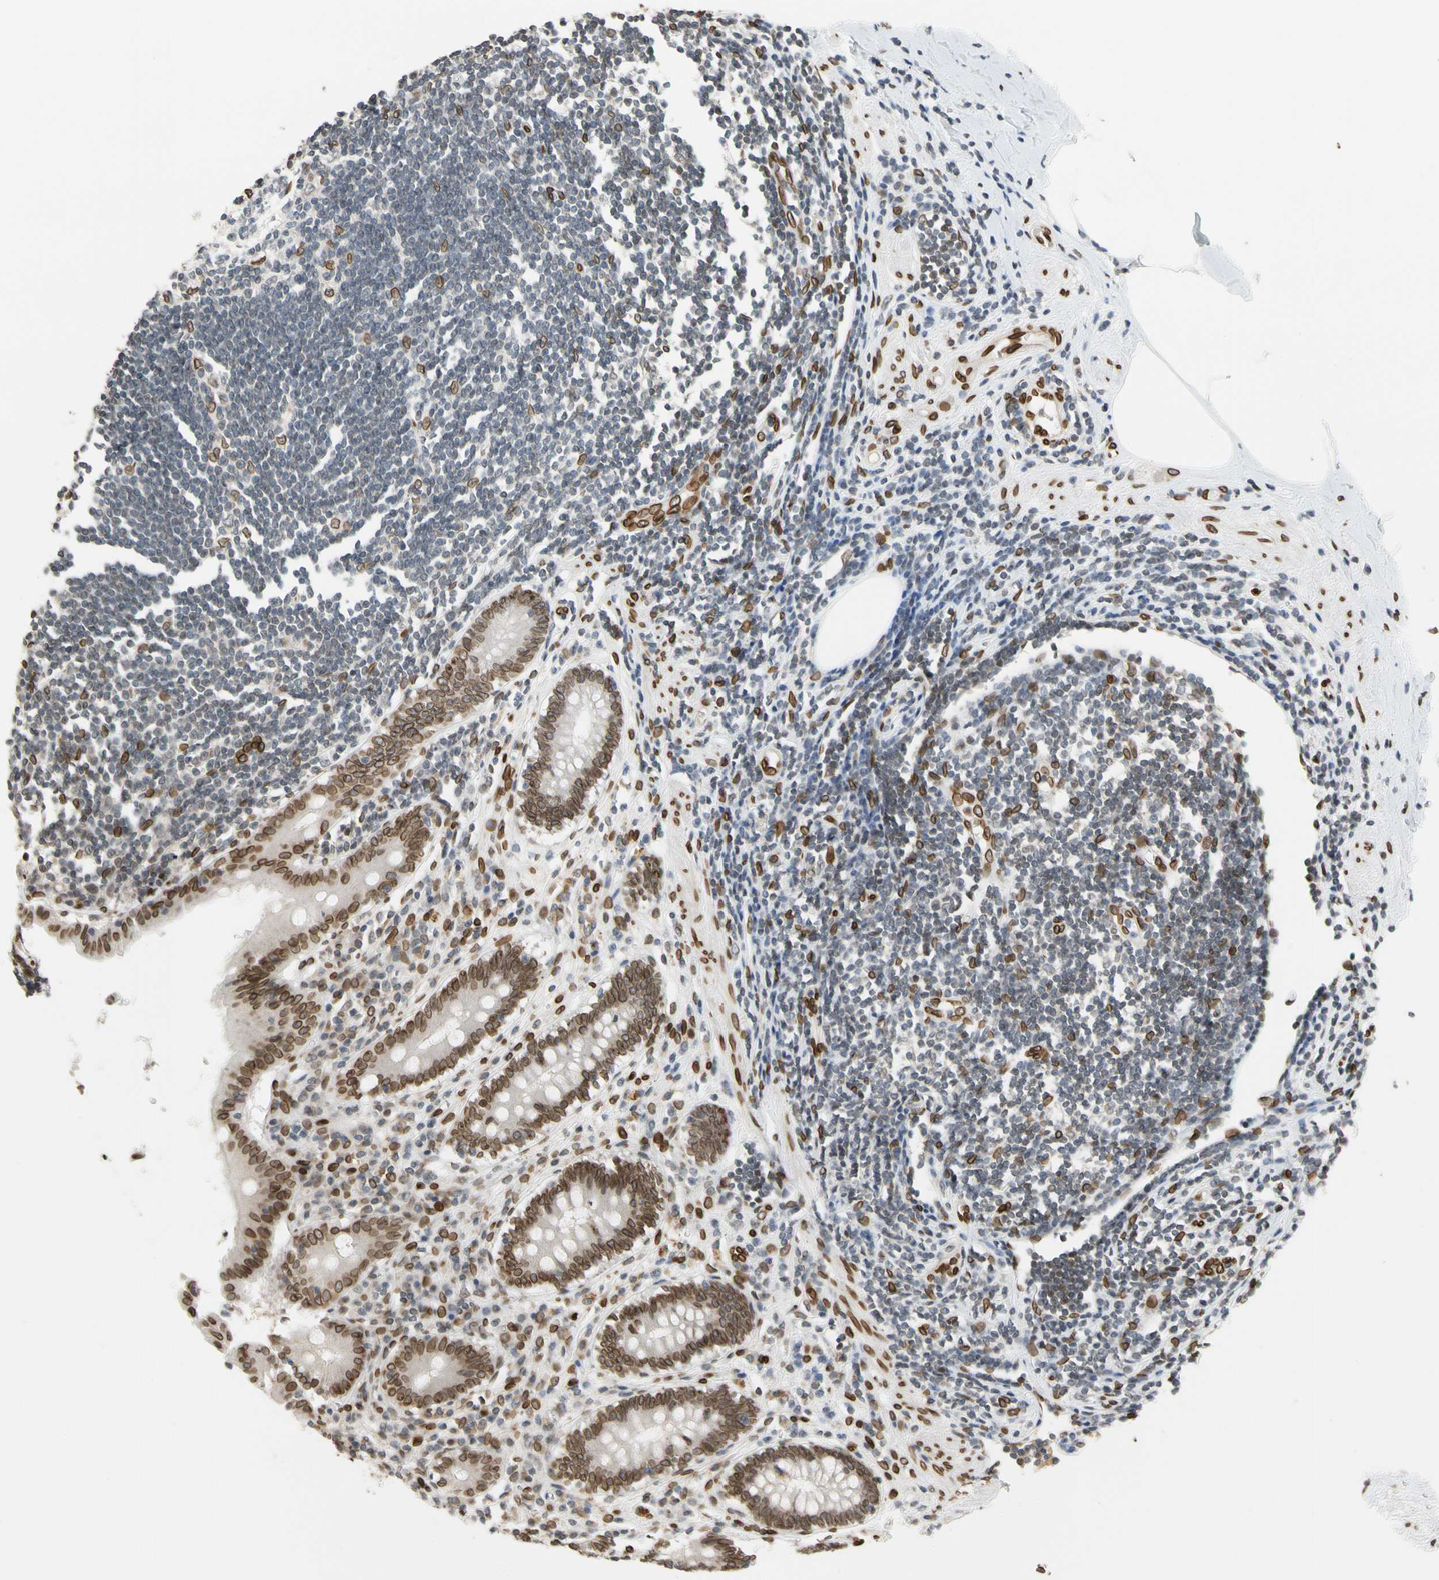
{"staining": {"intensity": "strong", "quantity": ">75%", "location": "cytoplasmic/membranous,nuclear"}, "tissue": "appendix", "cell_type": "Glandular cells", "image_type": "normal", "snomed": [{"axis": "morphology", "description": "Normal tissue, NOS"}, {"axis": "topography", "description": "Appendix"}], "caption": "The micrograph shows staining of unremarkable appendix, revealing strong cytoplasmic/membranous,nuclear protein positivity (brown color) within glandular cells. Nuclei are stained in blue.", "gene": "SUN1", "patient": {"sex": "female", "age": 50}}